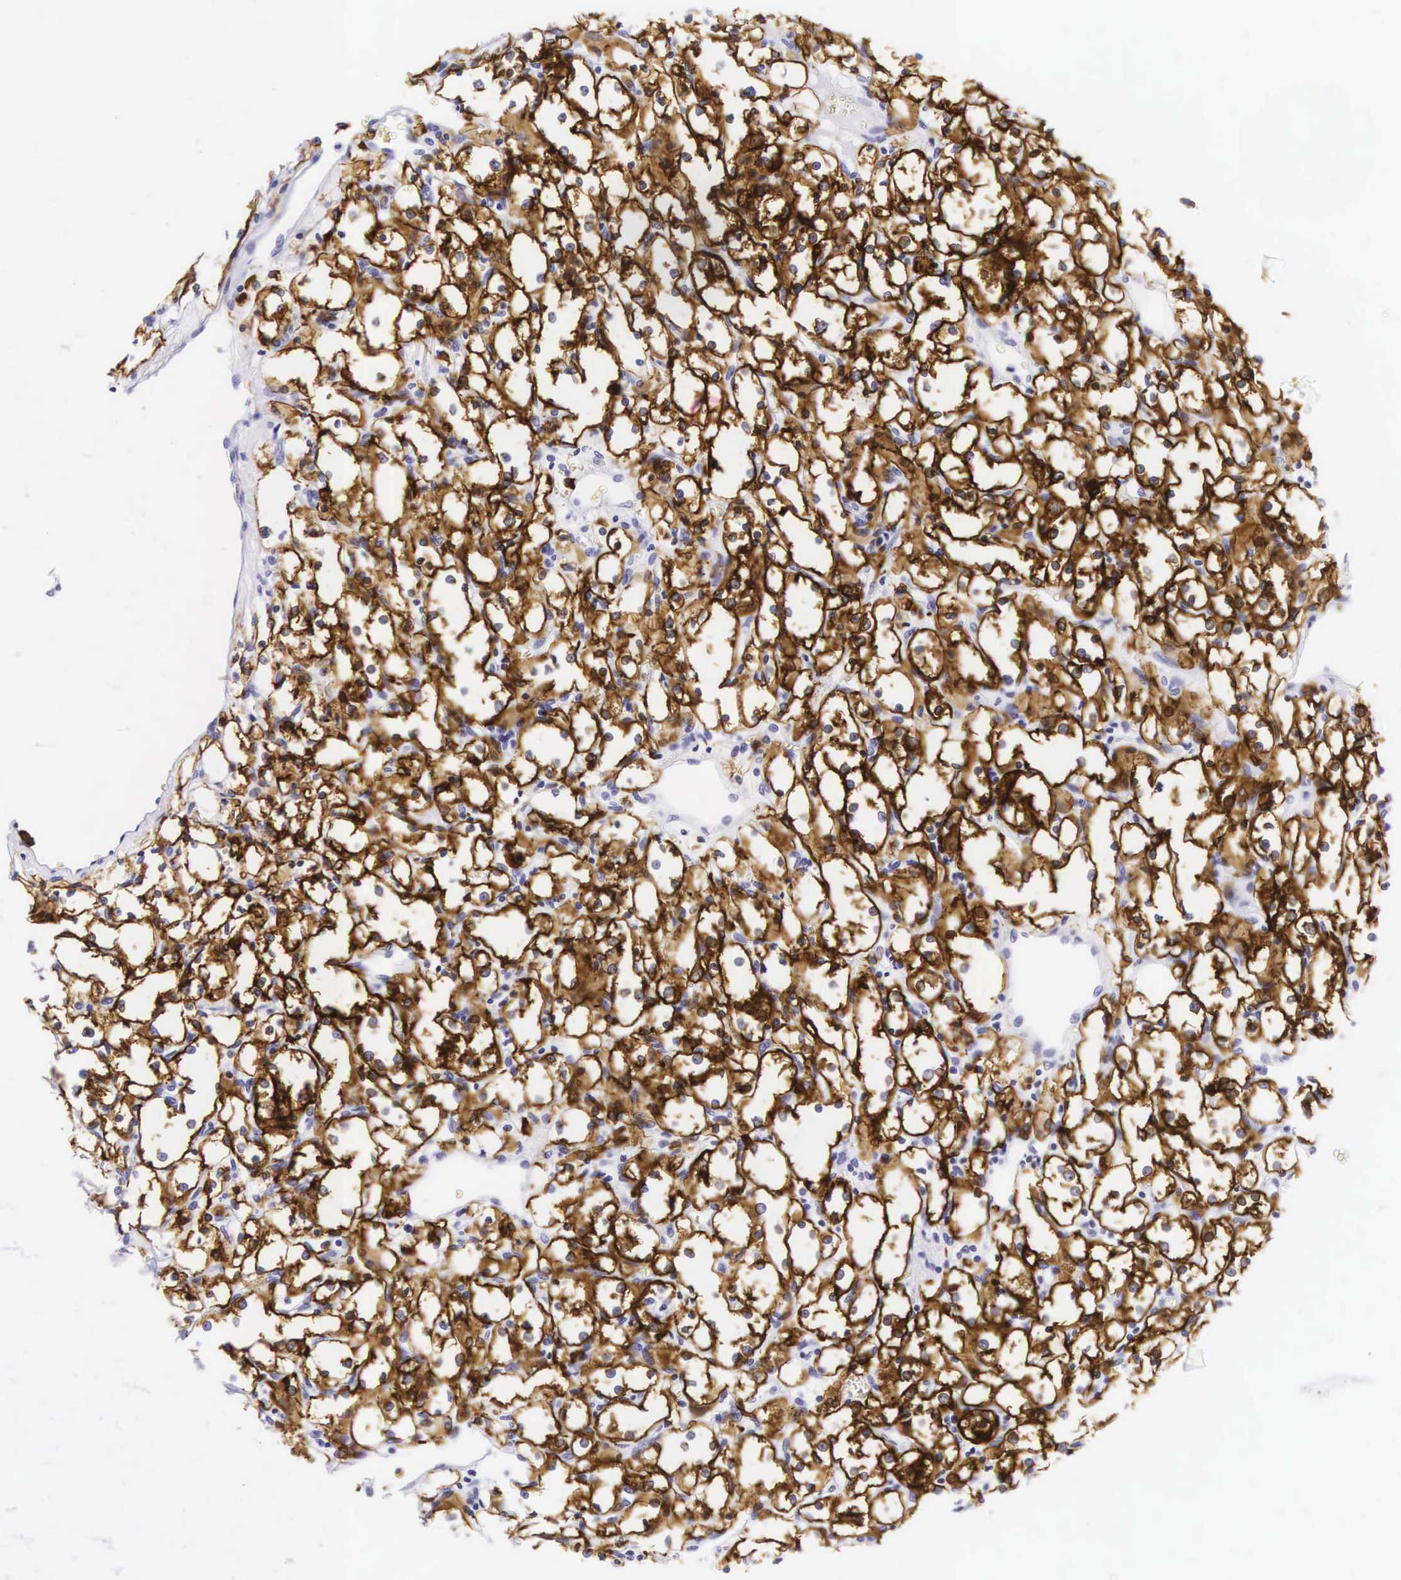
{"staining": {"intensity": "strong", "quantity": ">75%", "location": "cytoplasmic/membranous"}, "tissue": "renal cancer", "cell_type": "Tumor cells", "image_type": "cancer", "snomed": [{"axis": "morphology", "description": "Adenocarcinoma, NOS"}, {"axis": "topography", "description": "Kidney"}], "caption": "Adenocarcinoma (renal) stained with a protein marker demonstrates strong staining in tumor cells.", "gene": "KRT18", "patient": {"sex": "male", "age": 61}}